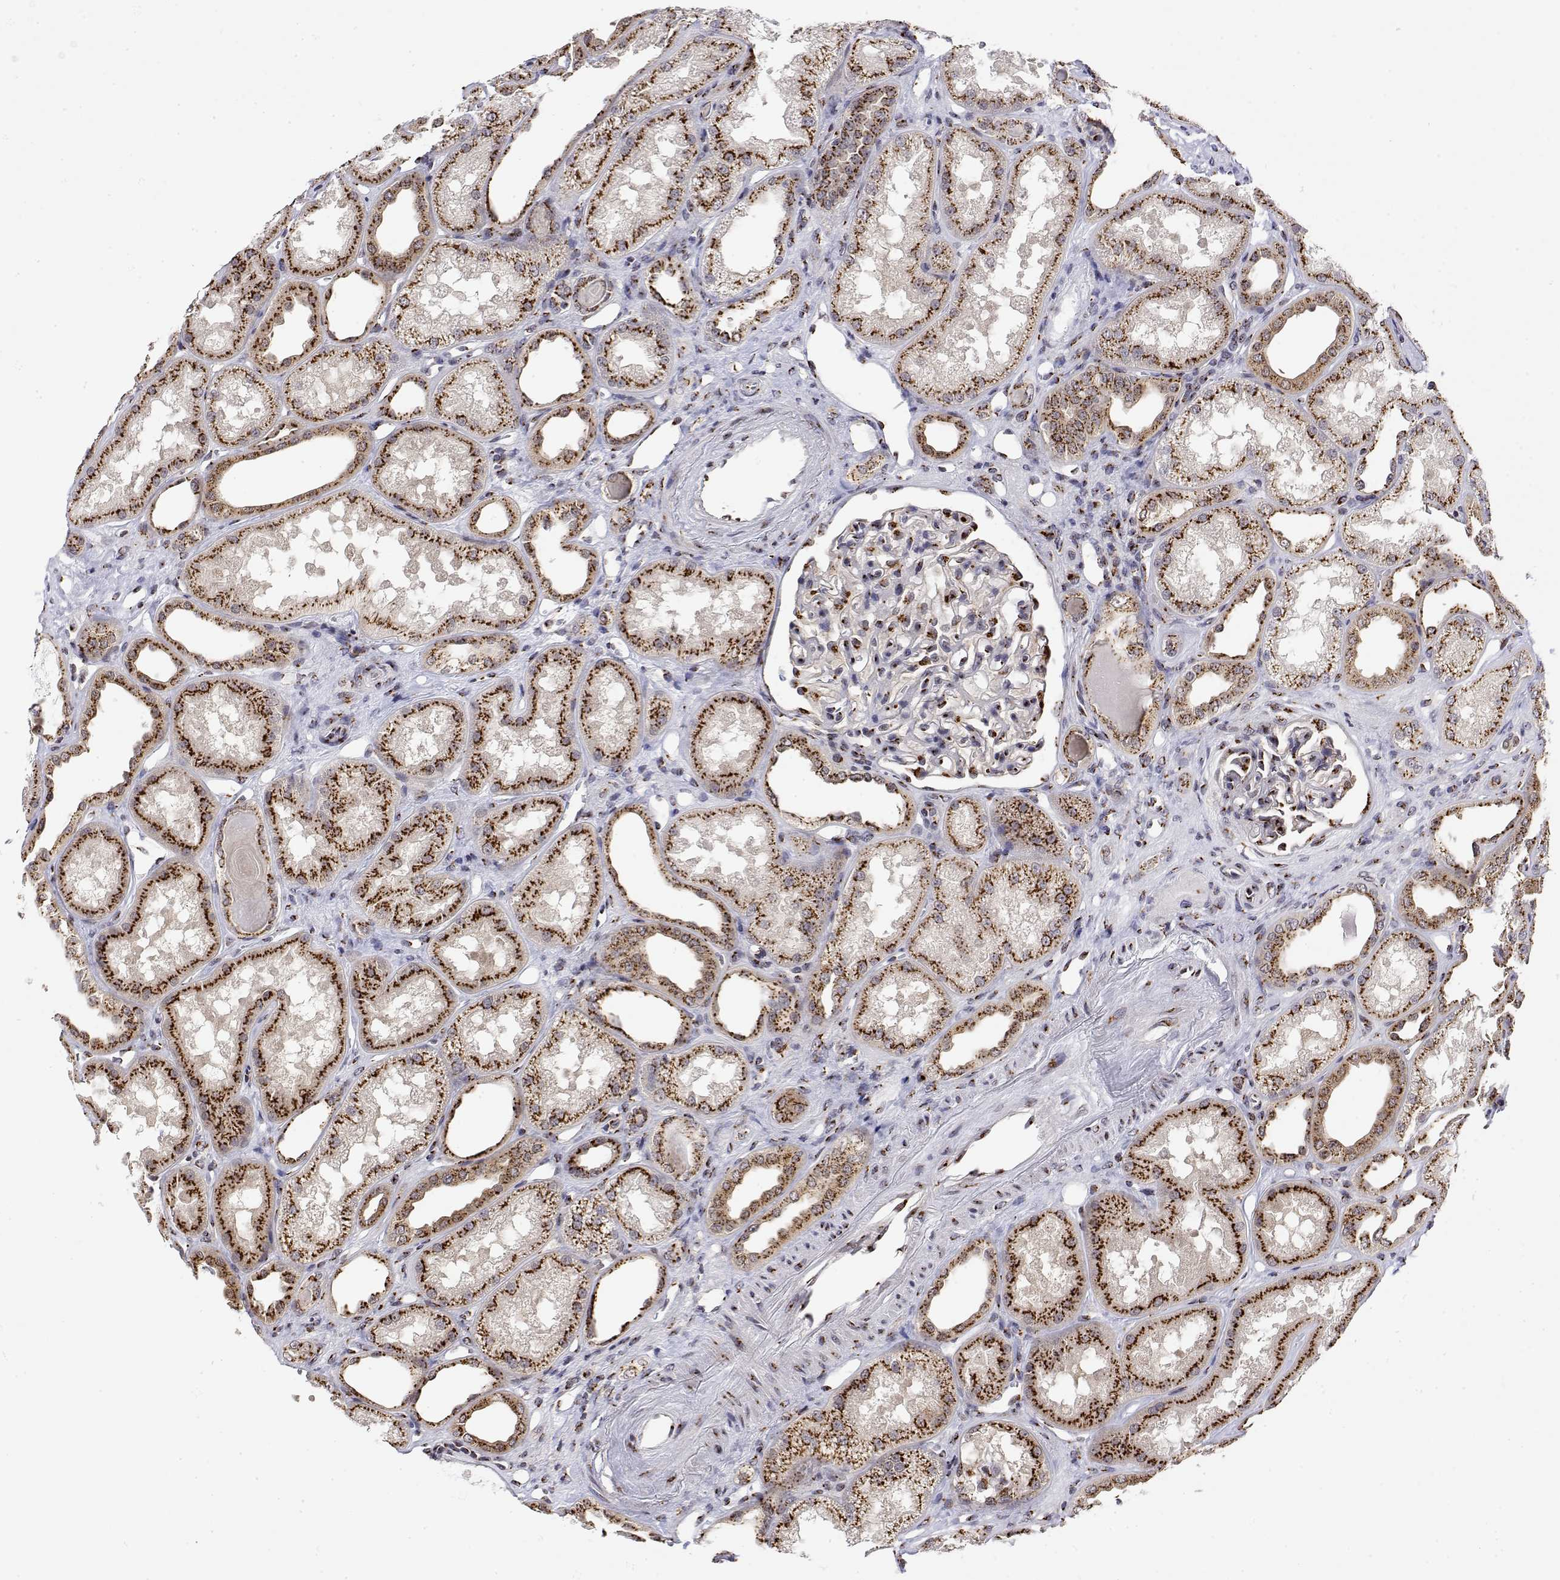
{"staining": {"intensity": "strong", "quantity": "<25%", "location": "cytoplasmic/membranous"}, "tissue": "kidney", "cell_type": "Cells in glomeruli", "image_type": "normal", "snomed": [{"axis": "morphology", "description": "Normal tissue, NOS"}, {"axis": "topography", "description": "Kidney"}], "caption": "DAB immunohistochemical staining of unremarkable human kidney displays strong cytoplasmic/membranous protein staining in approximately <25% of cells in glomeruli.", "gene": "YIPF3", "patient": {"sex": "male", "age": 61}}